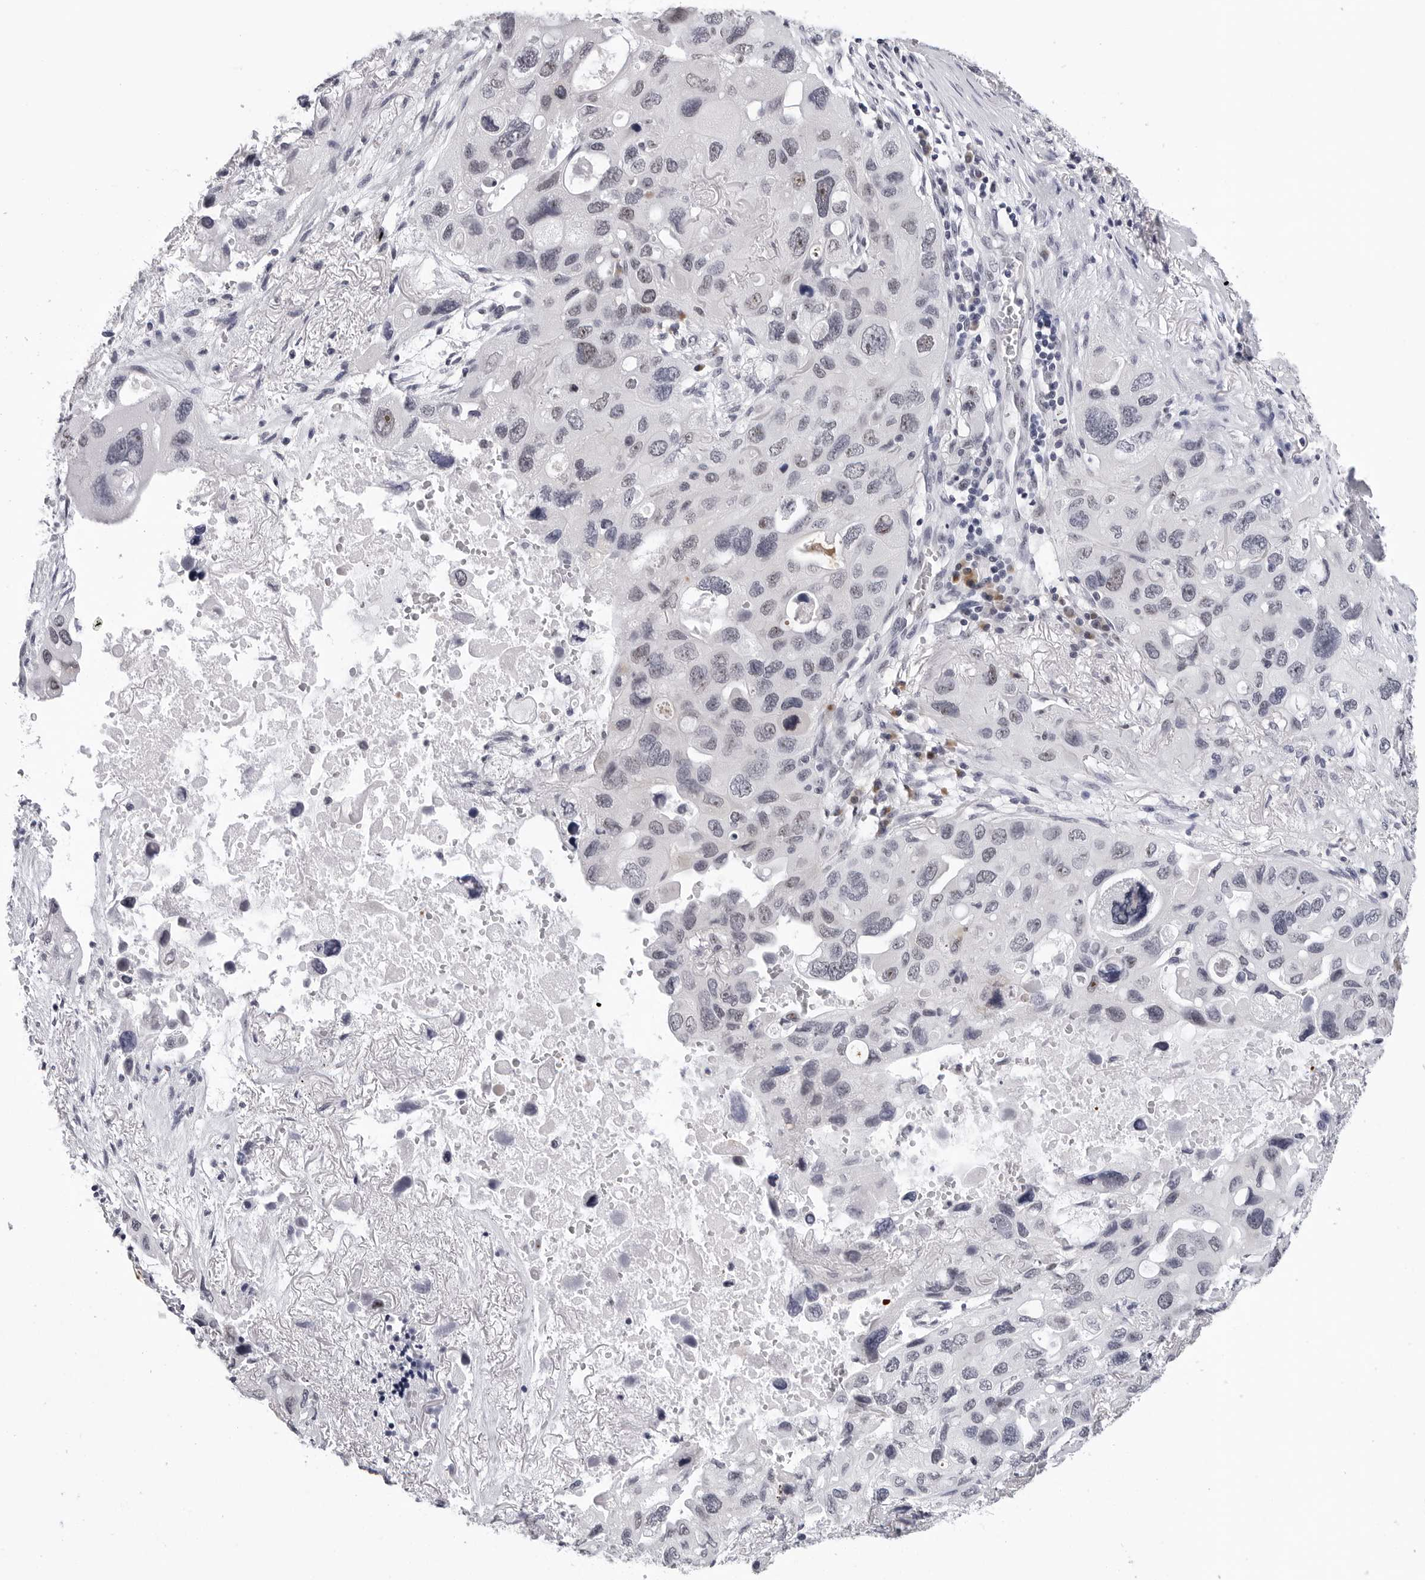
{"staining": {"intensity": "negative", "quantity": "none", "location": "none"}, "tissue": "lung cancer", "cell_type": "Tumor cells", "image_type": "cancer", "snomed": [{"axis": "morphology", "description": "Squamous cell carcinoma, NOS"}, {"axis": "topography", "description": "Lung"}], "caption": "Immunohistochemical staining of lung squamous cell carcinoma displays no significant staining in tumor cells.", "gene": "GNL2", "patient": {"sex": "female", "age": 73}}